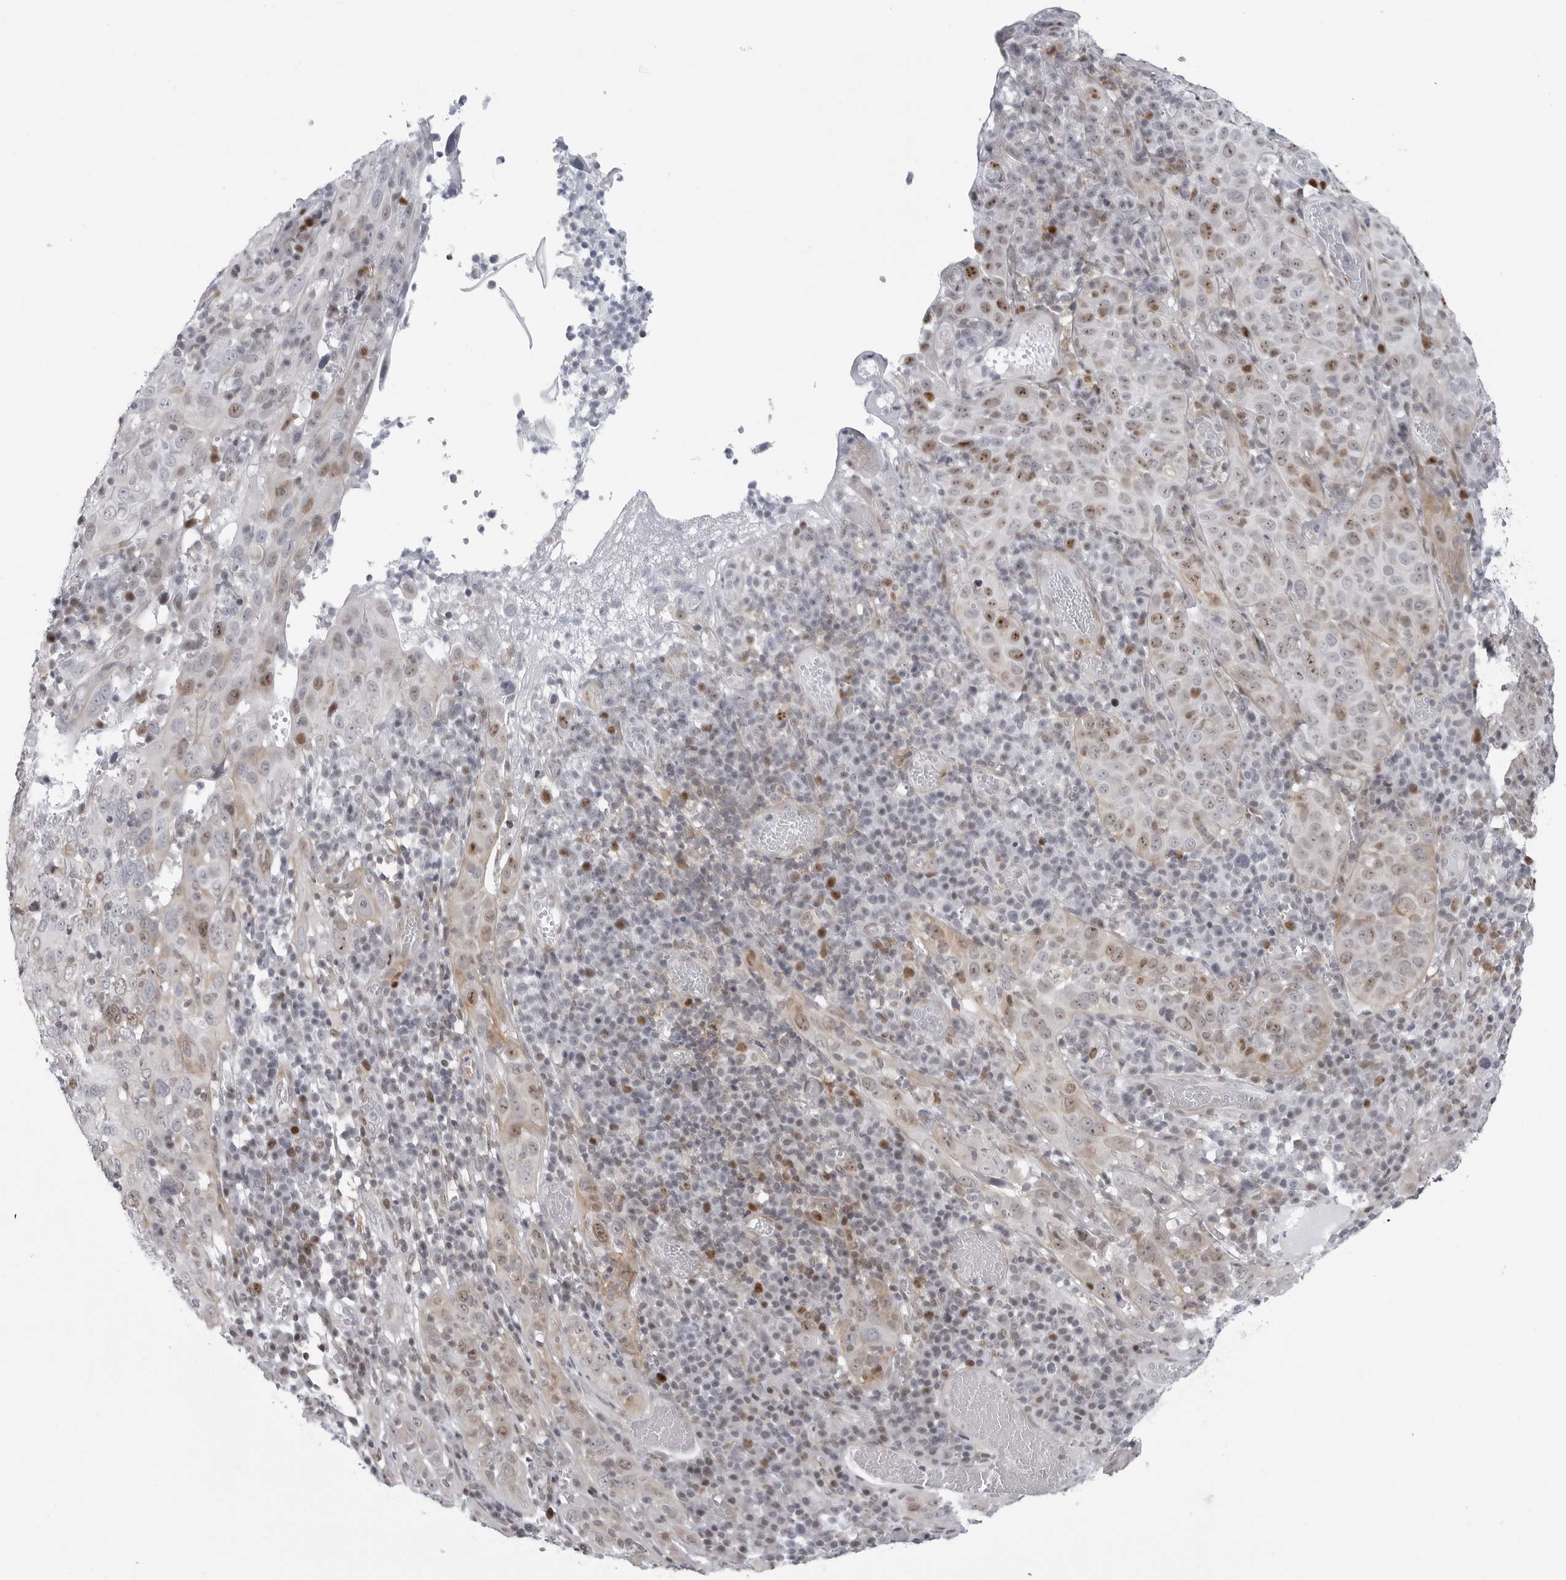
{"staining": {"intensity": "moderate", "quantity": "25%-75%", "location": "nuclear"}, "tissue": "cervical cancer", "cell_type": "Tumor cells", "image_type": "cancer", "snomed": [{"axis": "morphology", "description": "Squamous cell carcinoma, NOS"}, {"axis": "topography", "description": "Cervix"}], "caption": "Immunohistochemical staining of cervical cancer (squamous cell carcinoma) shows moderate nuclear protein staining in about 25%-75% of tumor cells.", "gene": "FAM135B", "patient": {"sex": "female", "age": 46}}